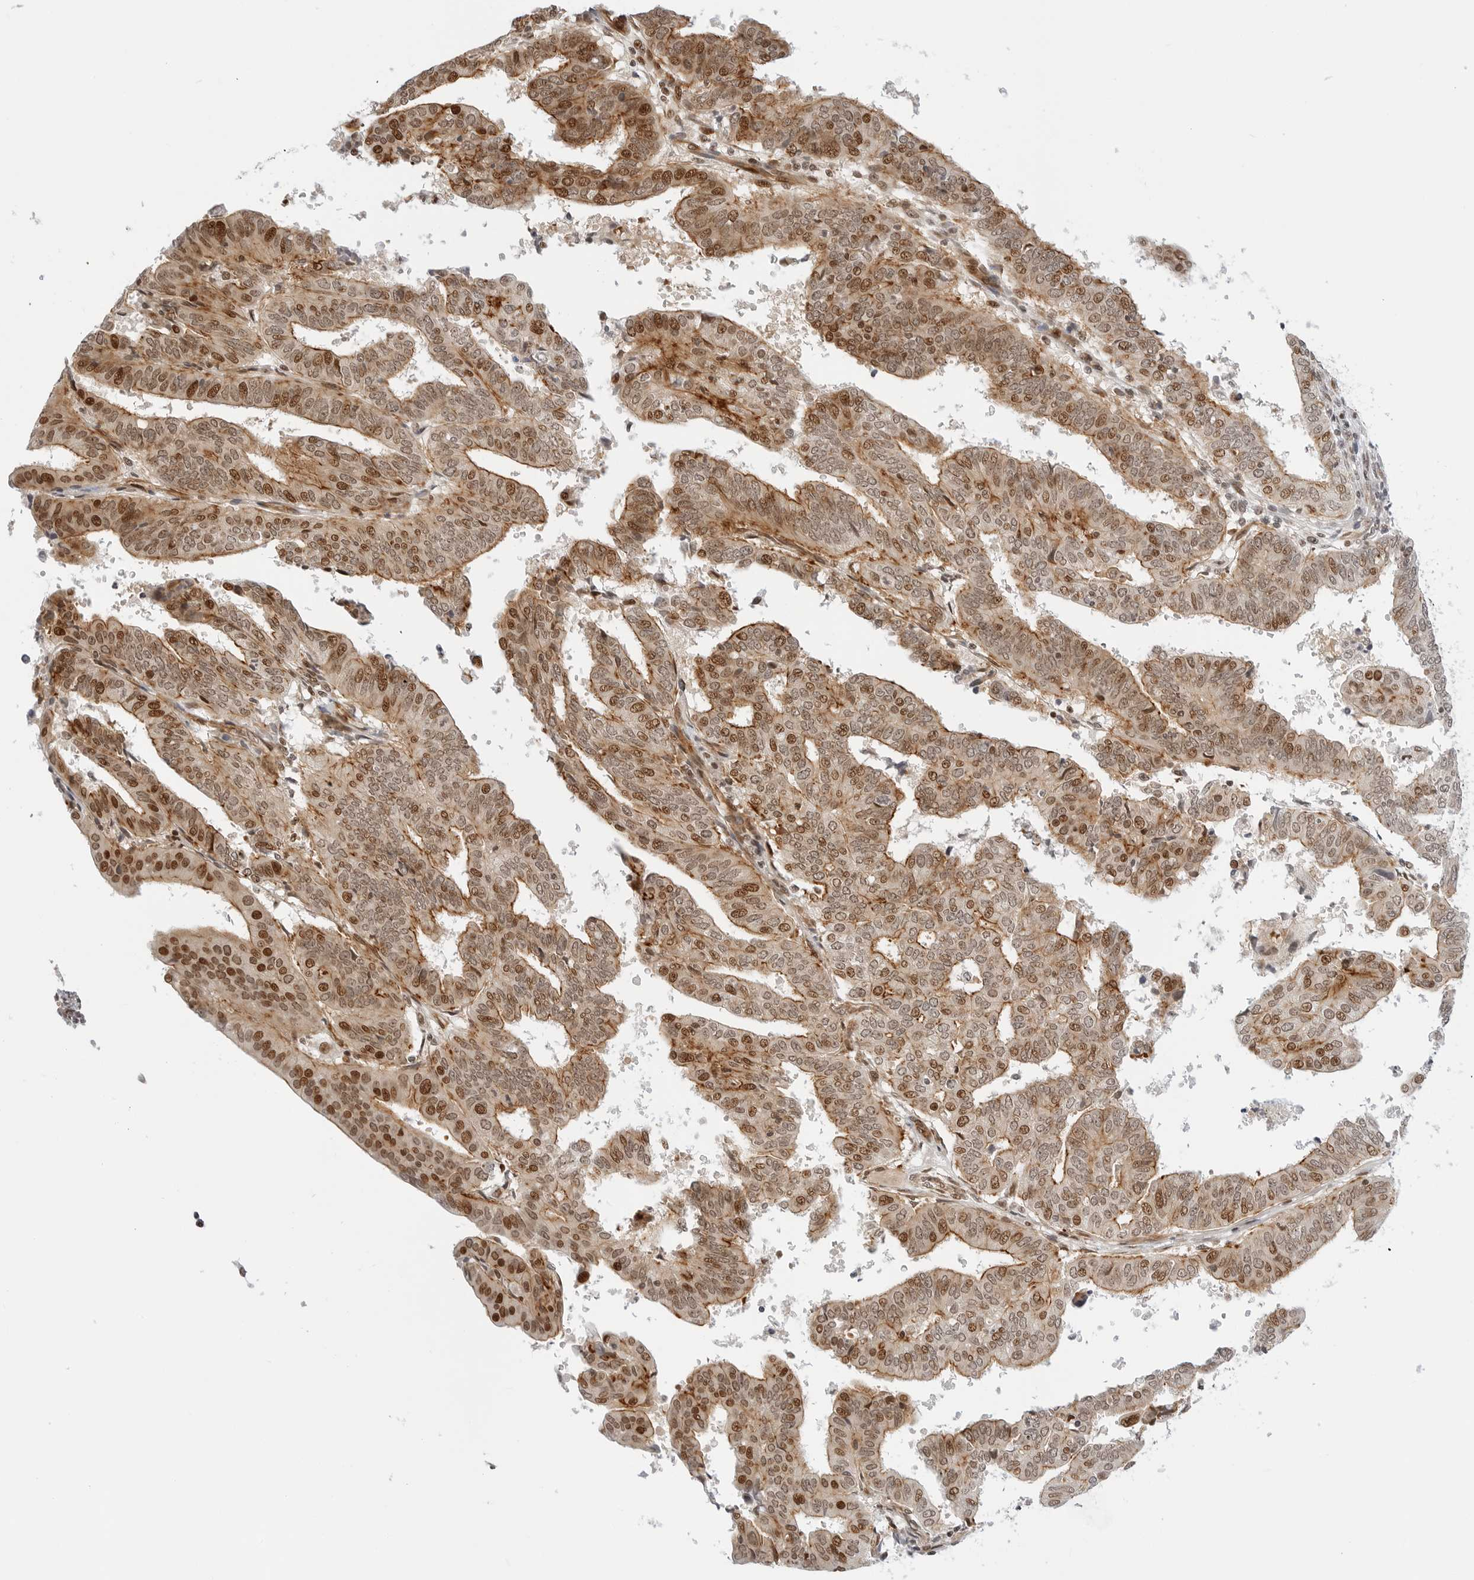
{"staining": {"intensity": "moderate", "quantity": ">75%", "location": "cytoplasmic/membranous,nuclear"}, "tissue": "endometrial cancer", "cell_type": "Tumor cells", "image_type": "cancer", "snomed": [{"axis": "morphology", "description": "Adenocarcinoma, NOS"}, {"axis": "topography", "description": "Uterus"}], "caption": "Endometrial cancer stained with a brown dye exhibits moderate cytoplasmic/membranous and nuclear positive staining in about >75% of tumor cells.", "gene": "ZNF613", "patient": {"sex": "female", "age": 77}}